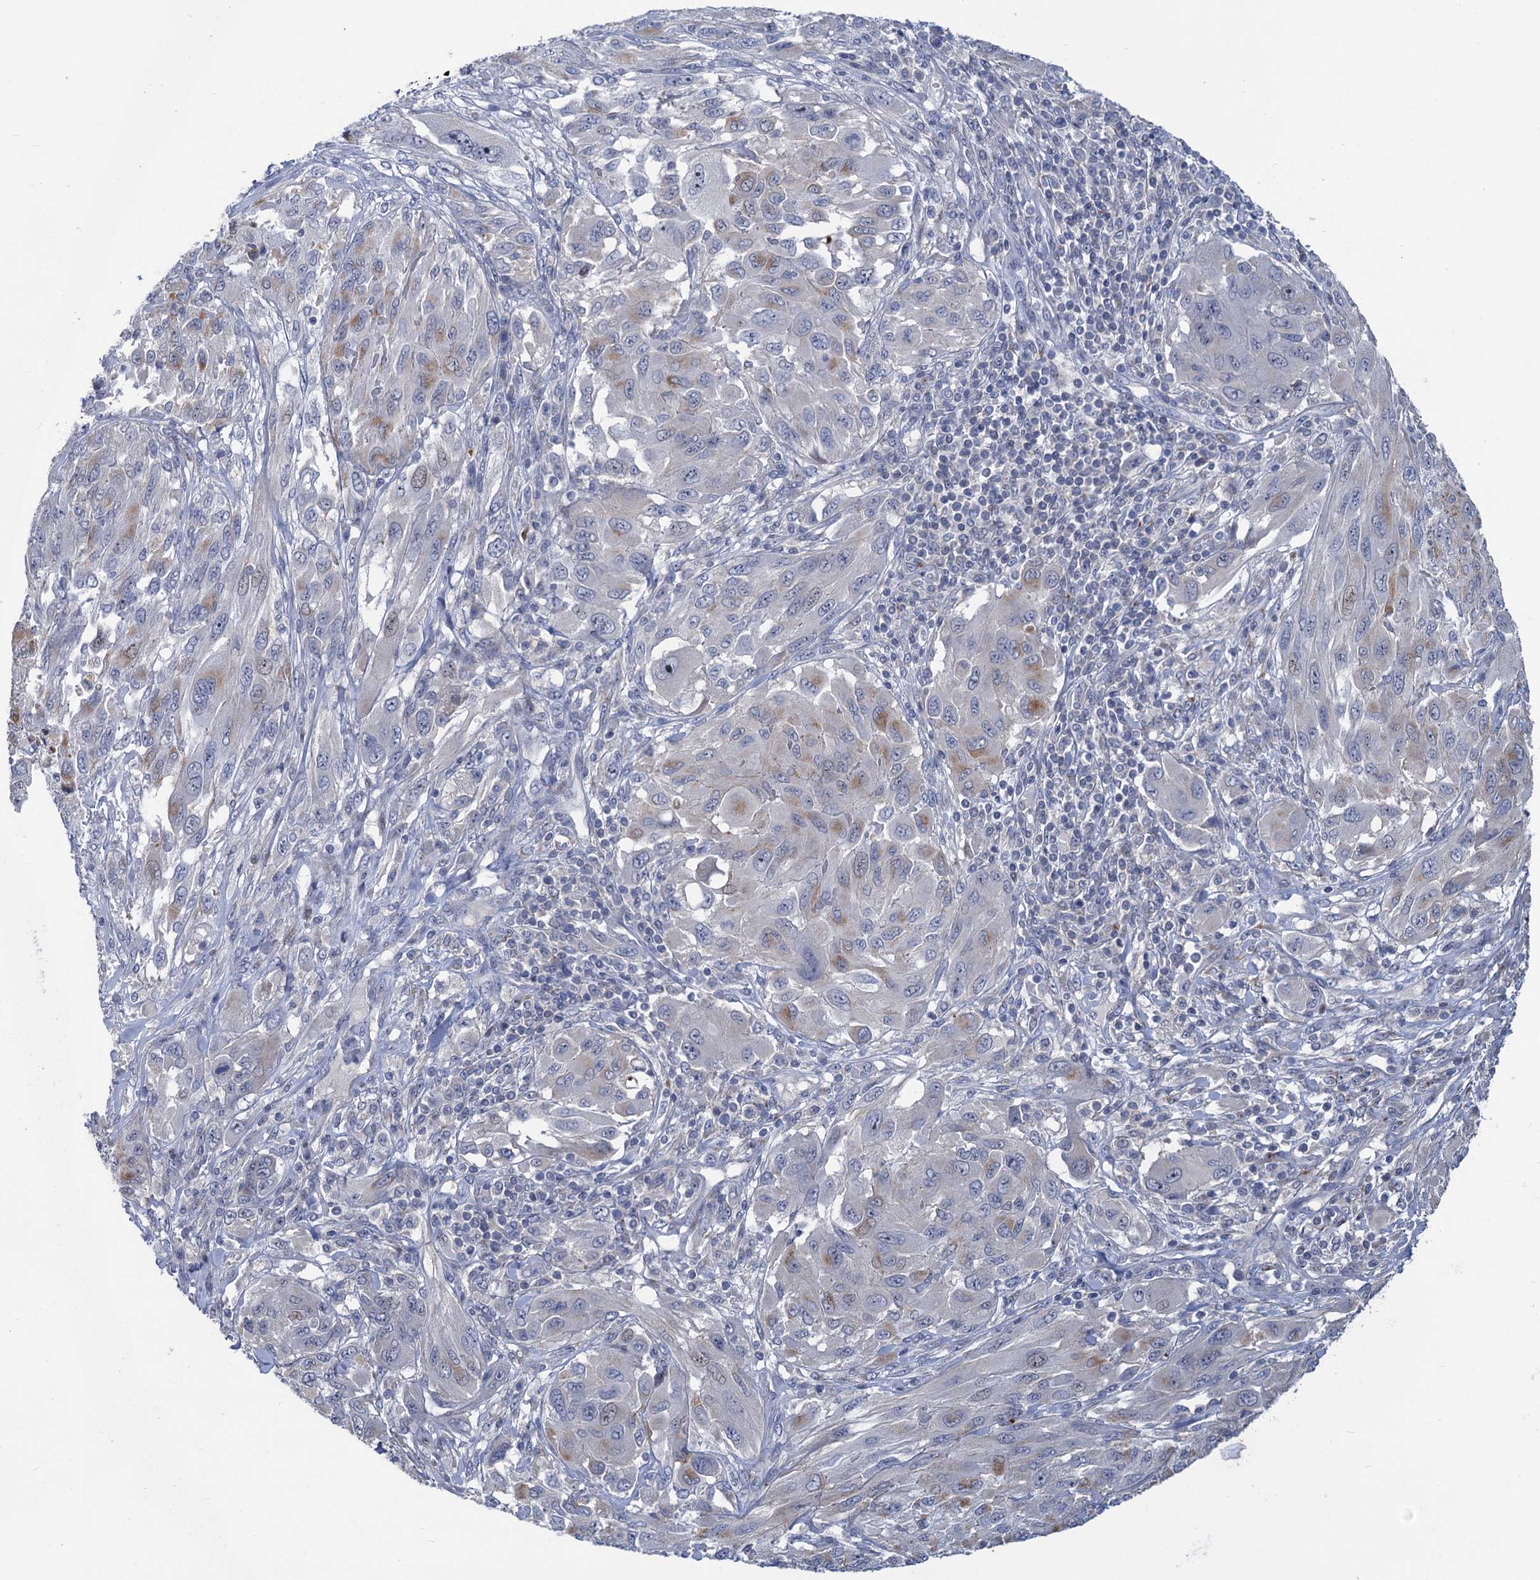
{"staining": {"intensity": "moderate", "quantity": "<25%", "location": "cytoplasmic/membranous"}, "tissue": "melanoma", "cell_type": "Tumor cells", "image_type": "cancer", "snomed": [{"axis": "morphology", "description": "Malignant melanoma, NOS"}, {"axis": "topography", "description": "Skin"}], "caption": "Moderate cytoplasmic/membranous staining is present in about <25% of tumor cells in malignant melanoma.", "gene": "ESYT3", "patient": {"sex": "female", "age": 91}}